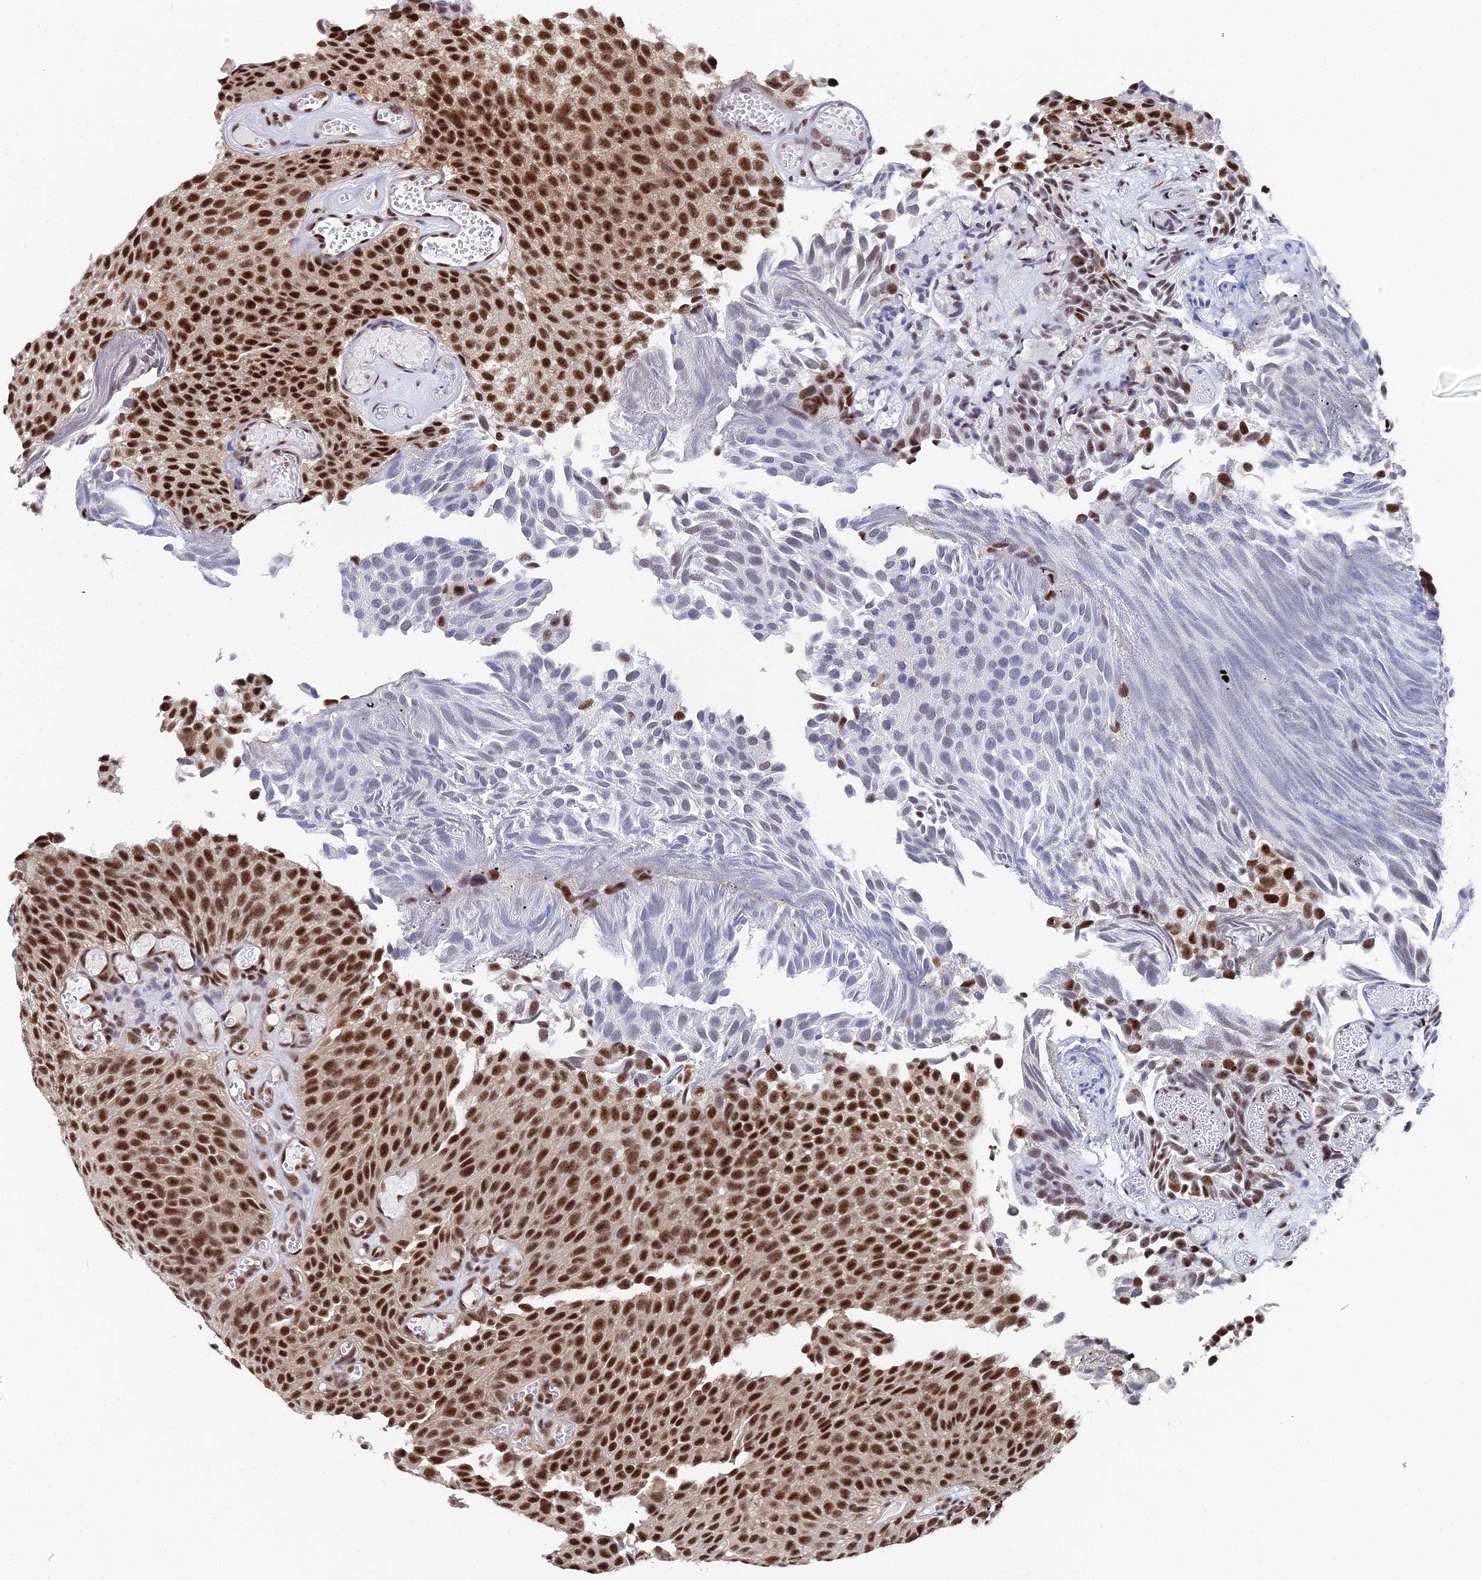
{"staining": {"intensity": "strong", "quantity": ">75%", "location": "nuclear"}, "tissue": "urothelial cancer", "cell_type": "Tumor cells", "image_type": "cancer", "snomed": [{"axis": "morphology", "description": "Urothelial carcinoma, Low grade"}, {"axis": "topography", "description": "Urinary bladder"}], "caption": "Immunohistochemistry (IHC) (DAB) staining of urothelial cancer reveals strong nuclear protein expression in about >75% of tumor cells.", "gene": "MAGOHB", "patient": {"sex": "male", "age": 89}}